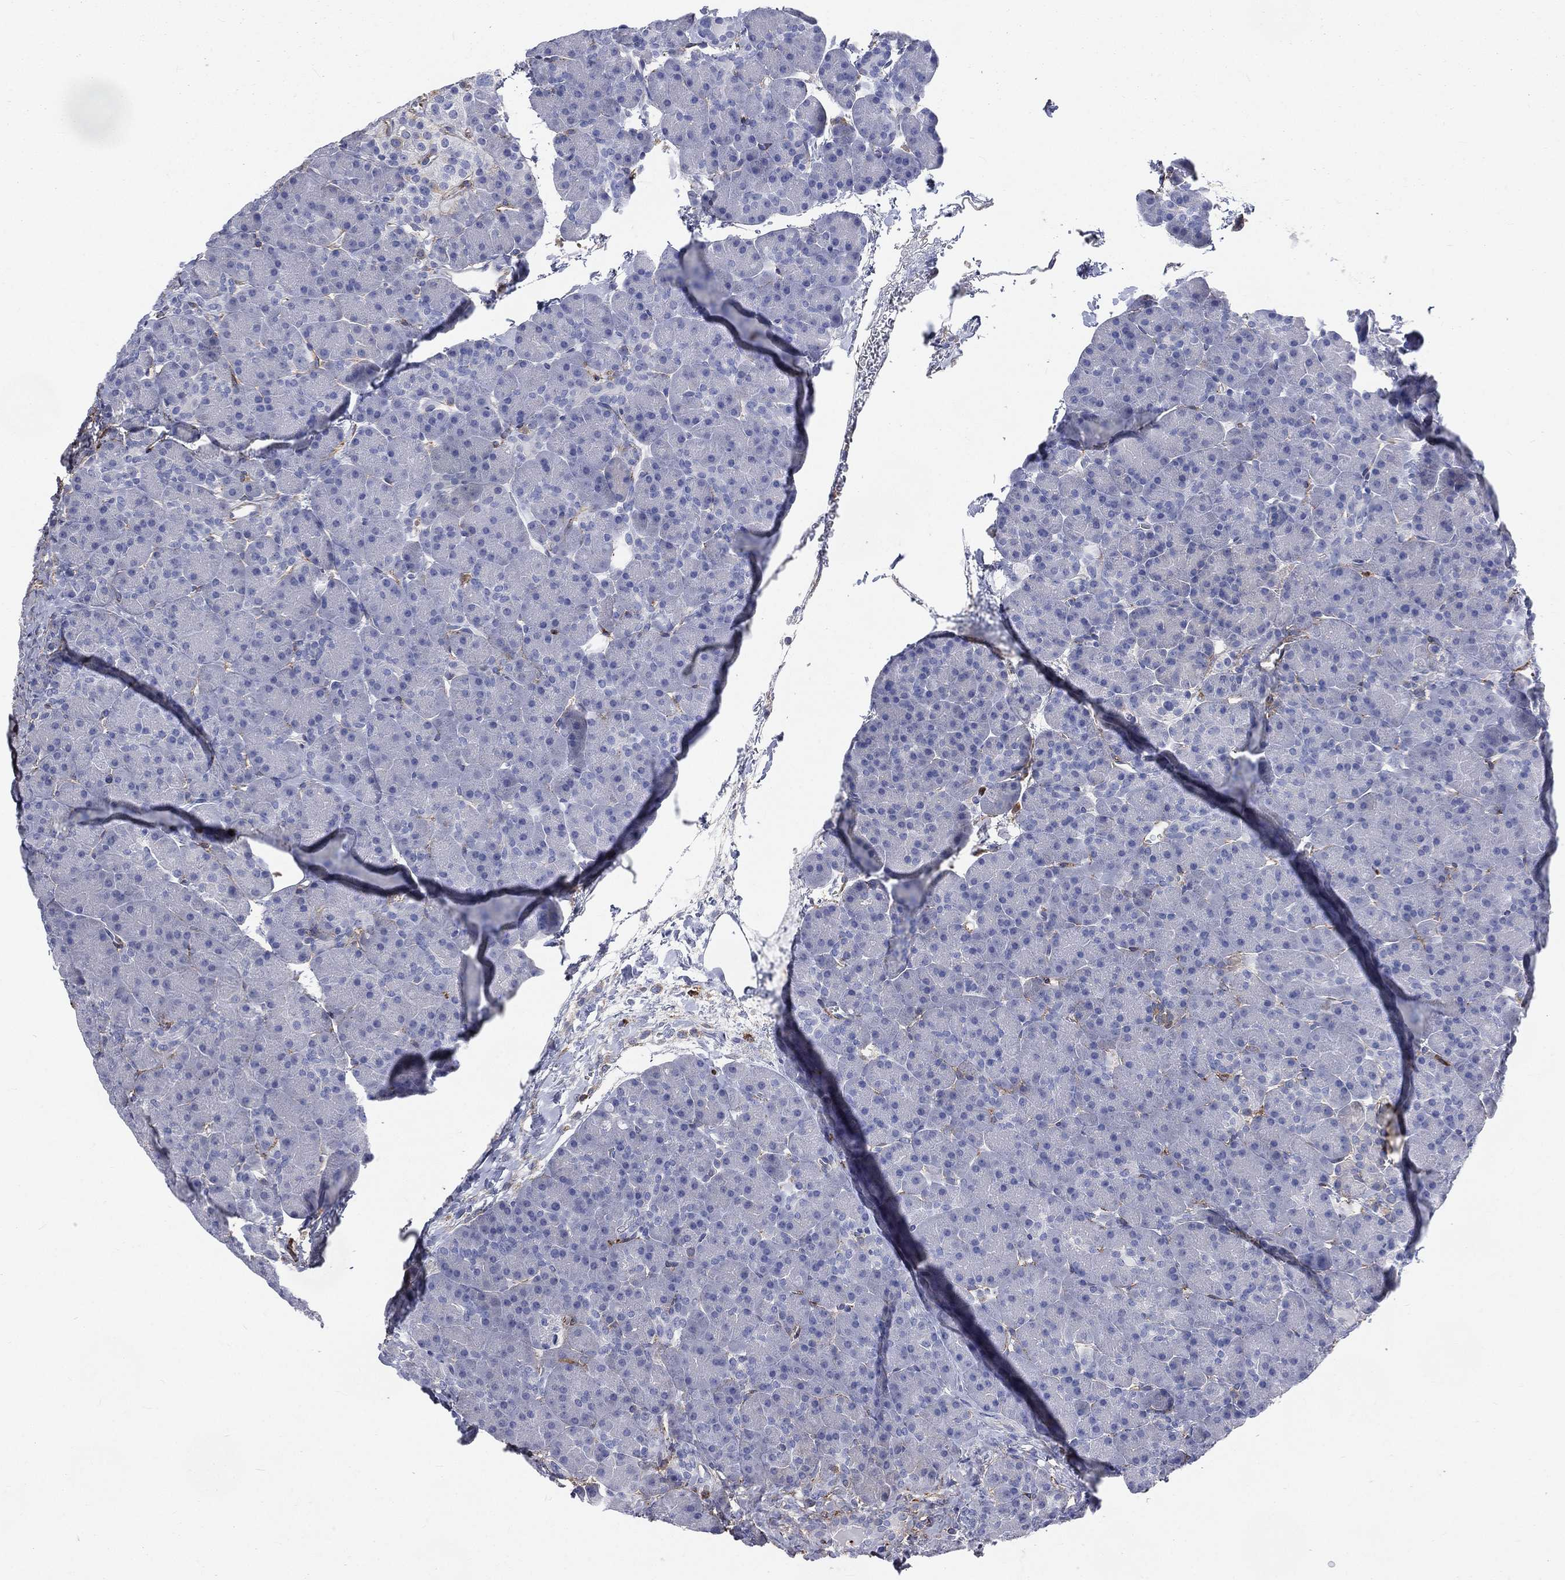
{"staining": {"intensity": "negative", "quantity": "none", "location": "none"}, "tissue": "pancreas", "cell_type": "Exocrine glandular cells", "image_type": "normal", "snomed": [{"axis": "morphology", "description": "Normal tissue, NOS"}, {"axis": "topography", "description": "Pancreas"}], "caption": "The histopathology image shows no staining of exocrine glandular cells in benign pancreas.", "gene": "BASP1", "patient": {"sex": "female", "age": 44}}